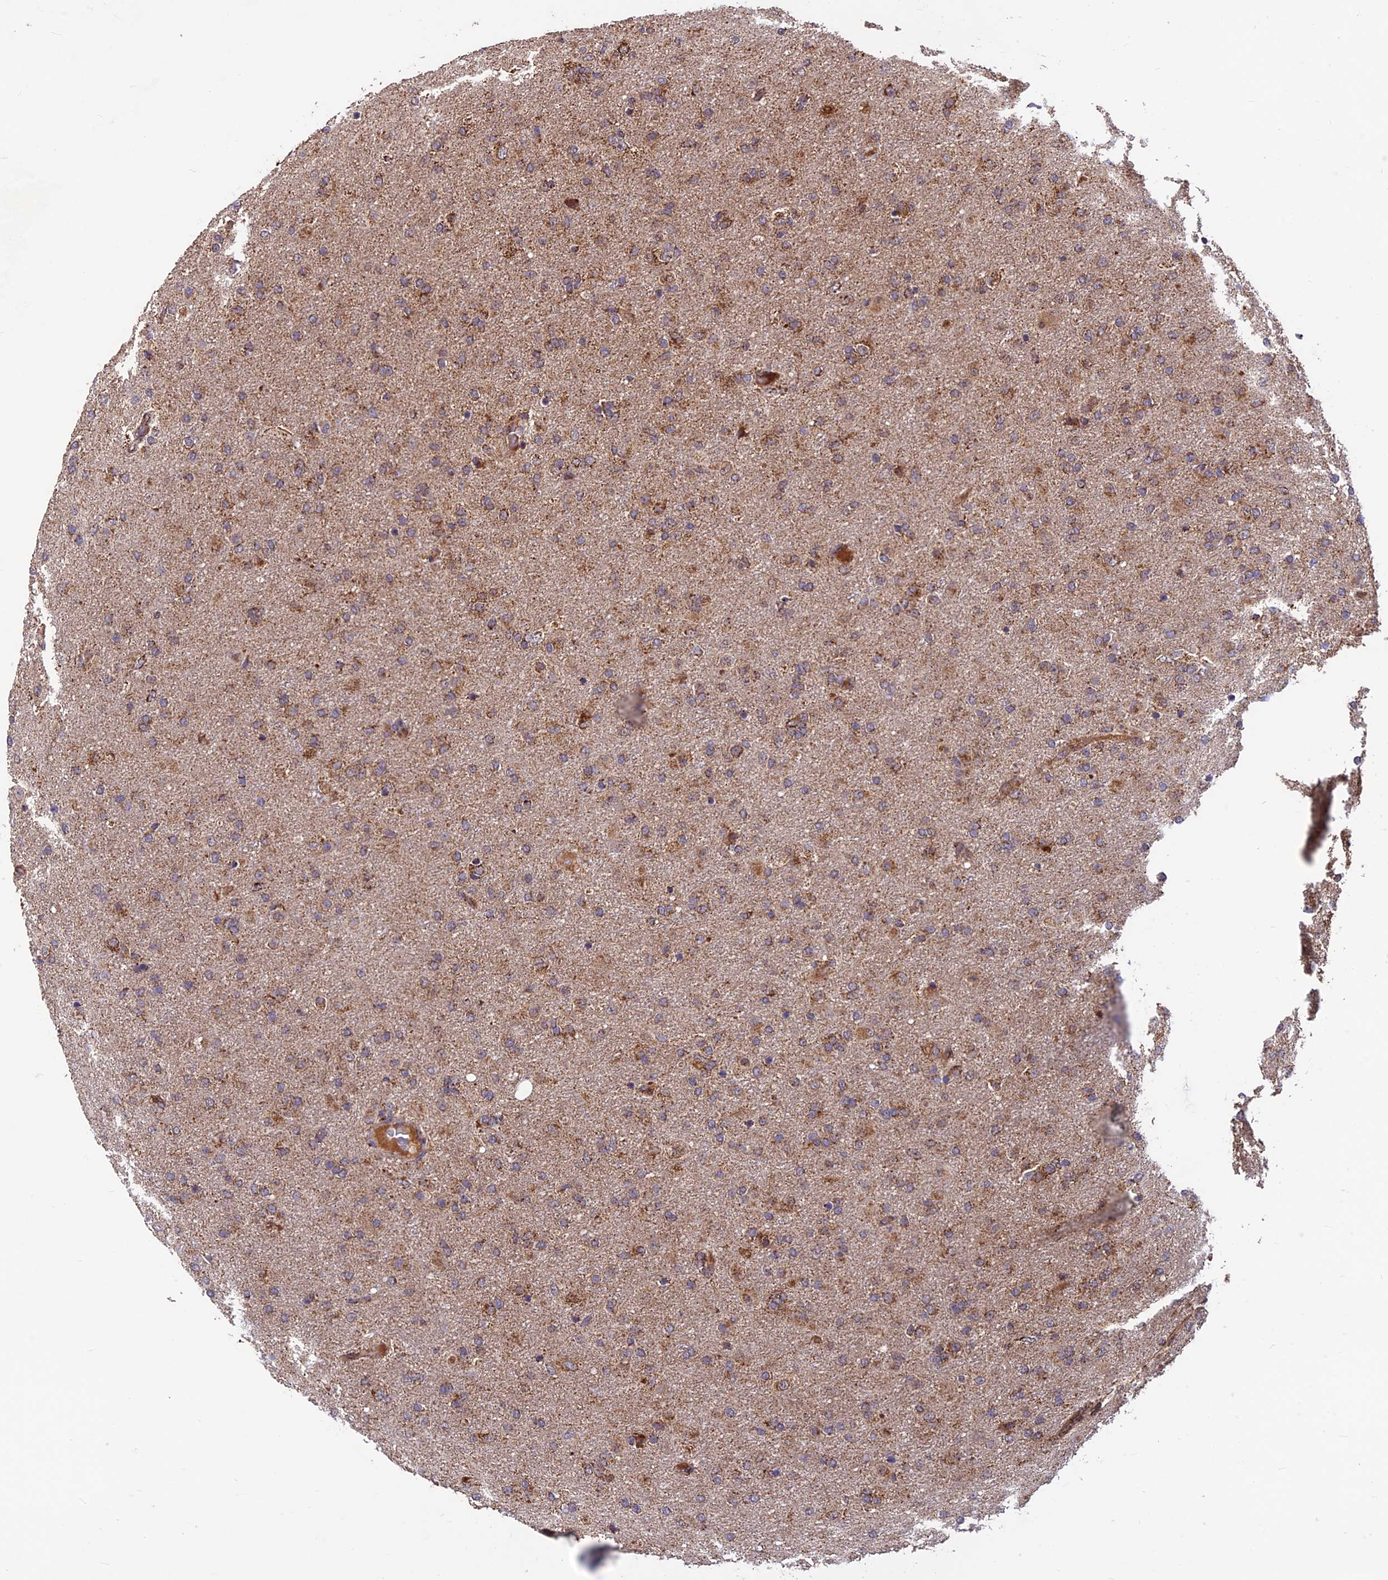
{"staining": {"intensity": "moderate", "quantity": ">75%", "location": "cytoplasmic/membranous"}, "tissue": "glioma", "cell_type": "Tumor cells", "image_type": "cancer", "snomed": [{"axis": "morphology", "description": "Glioma, malignant, Low grade"}, {"axis": "topography", "description": "Brain"}], "caption": "Protein positivity by immunohistochemistry (IHC) exhibits moderate cytoplasmic/membranous staining in about >75% of tumor cells in glioma.", "gene": "CCDC15", "patient": {"sex": "male", "age": 65}}